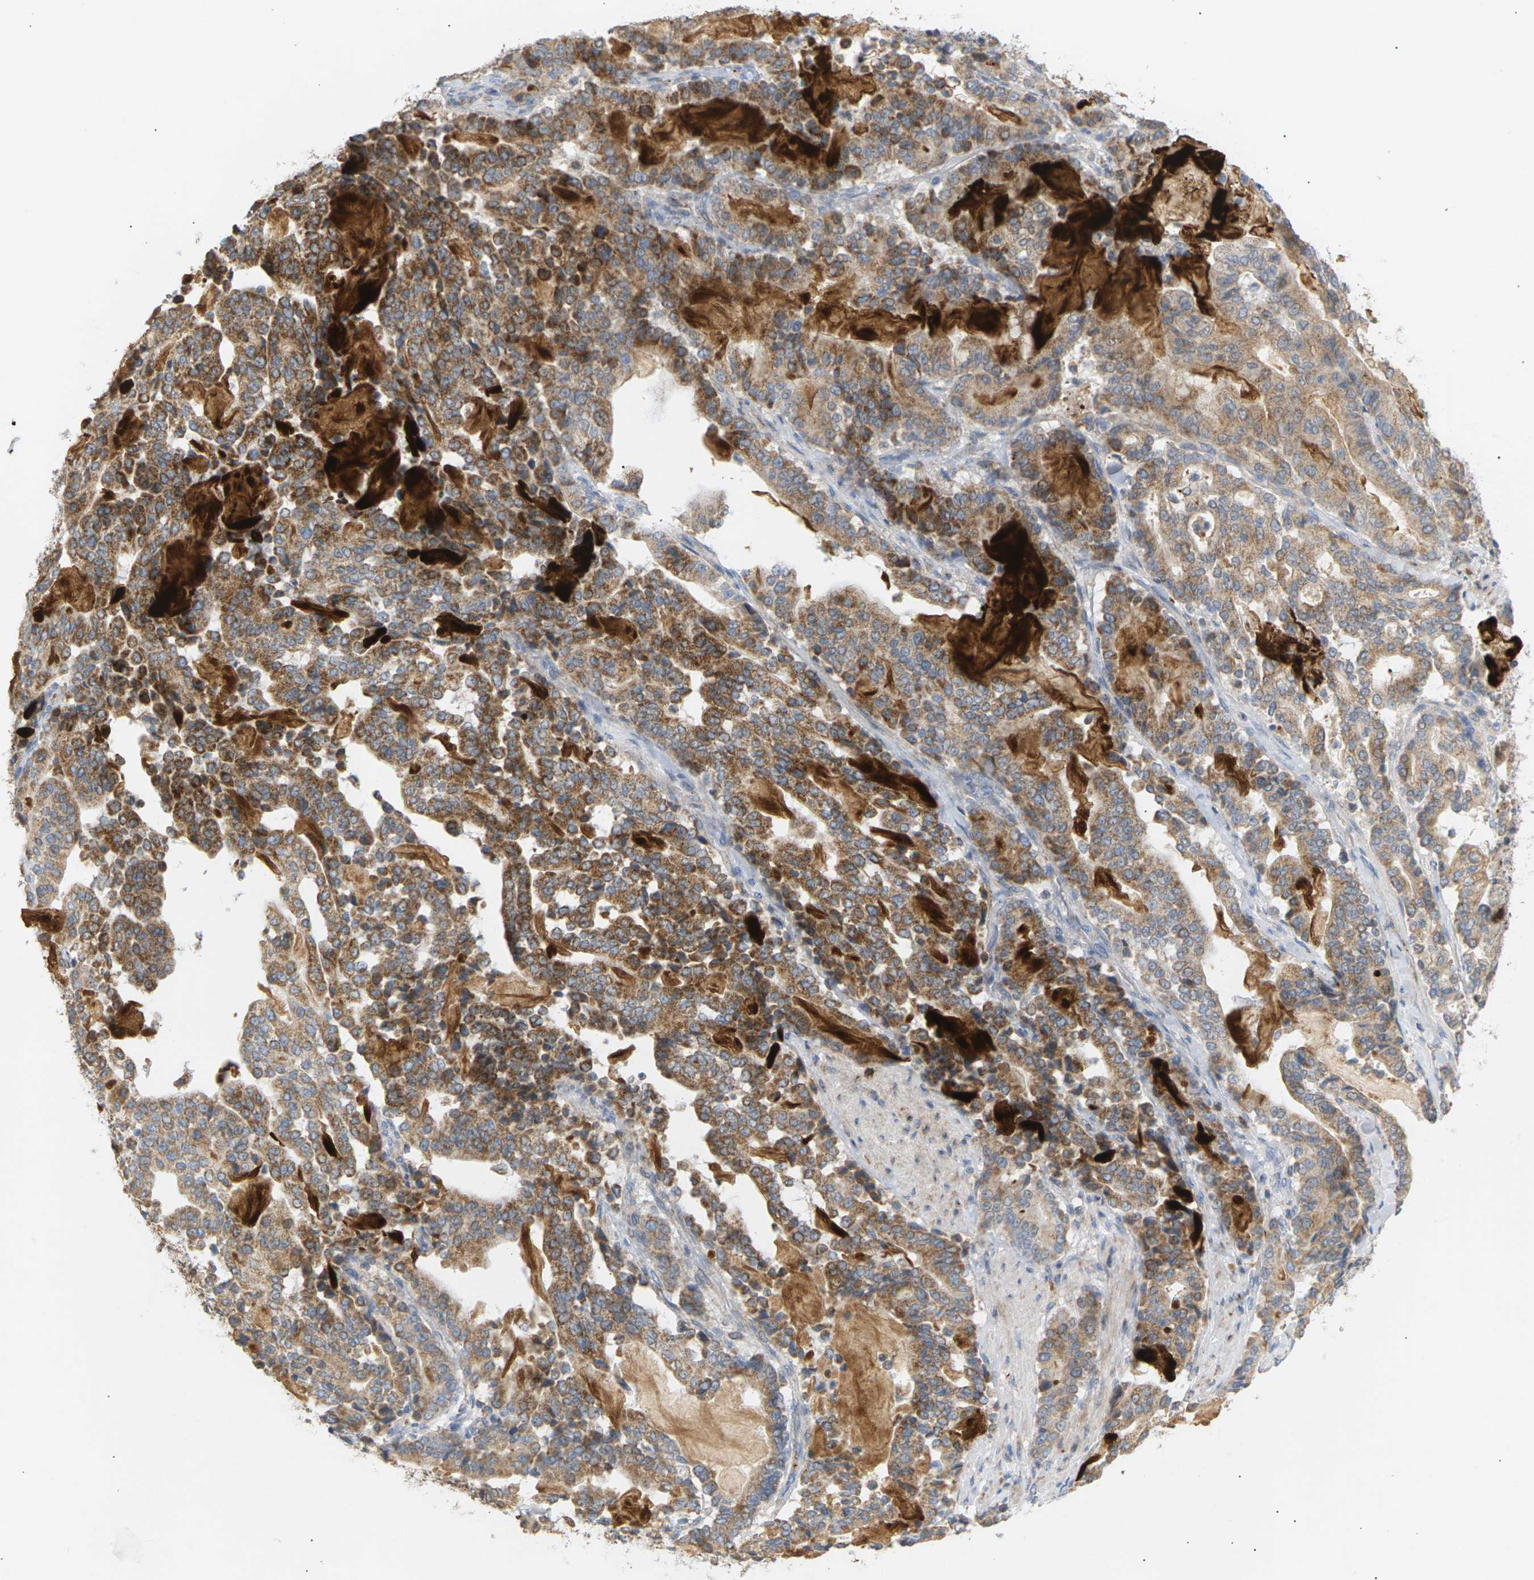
{"staining": {"intensity": "moderate", "quantity": ">75%", "location": "cytoplasmic/membranous"}, "tissue": "pancreatic cancer", "cell_type": "Tumor cells", "image_type": "cancer", "snomed": [{"axis": "morphology", "description": "Adenocarcinoma, NOS"}, {"axis": "topography", "description": "Pancreas"}], "caption": "A histopathology image showing moderate cytoplasmic/membranous expression in about >75% of tumor cells in pancreatic adenocarcinoma, as visualized by brown immunohistochemical staining.", "gene": "LIME1", "patient": {"sex": "male", "age": 63}}